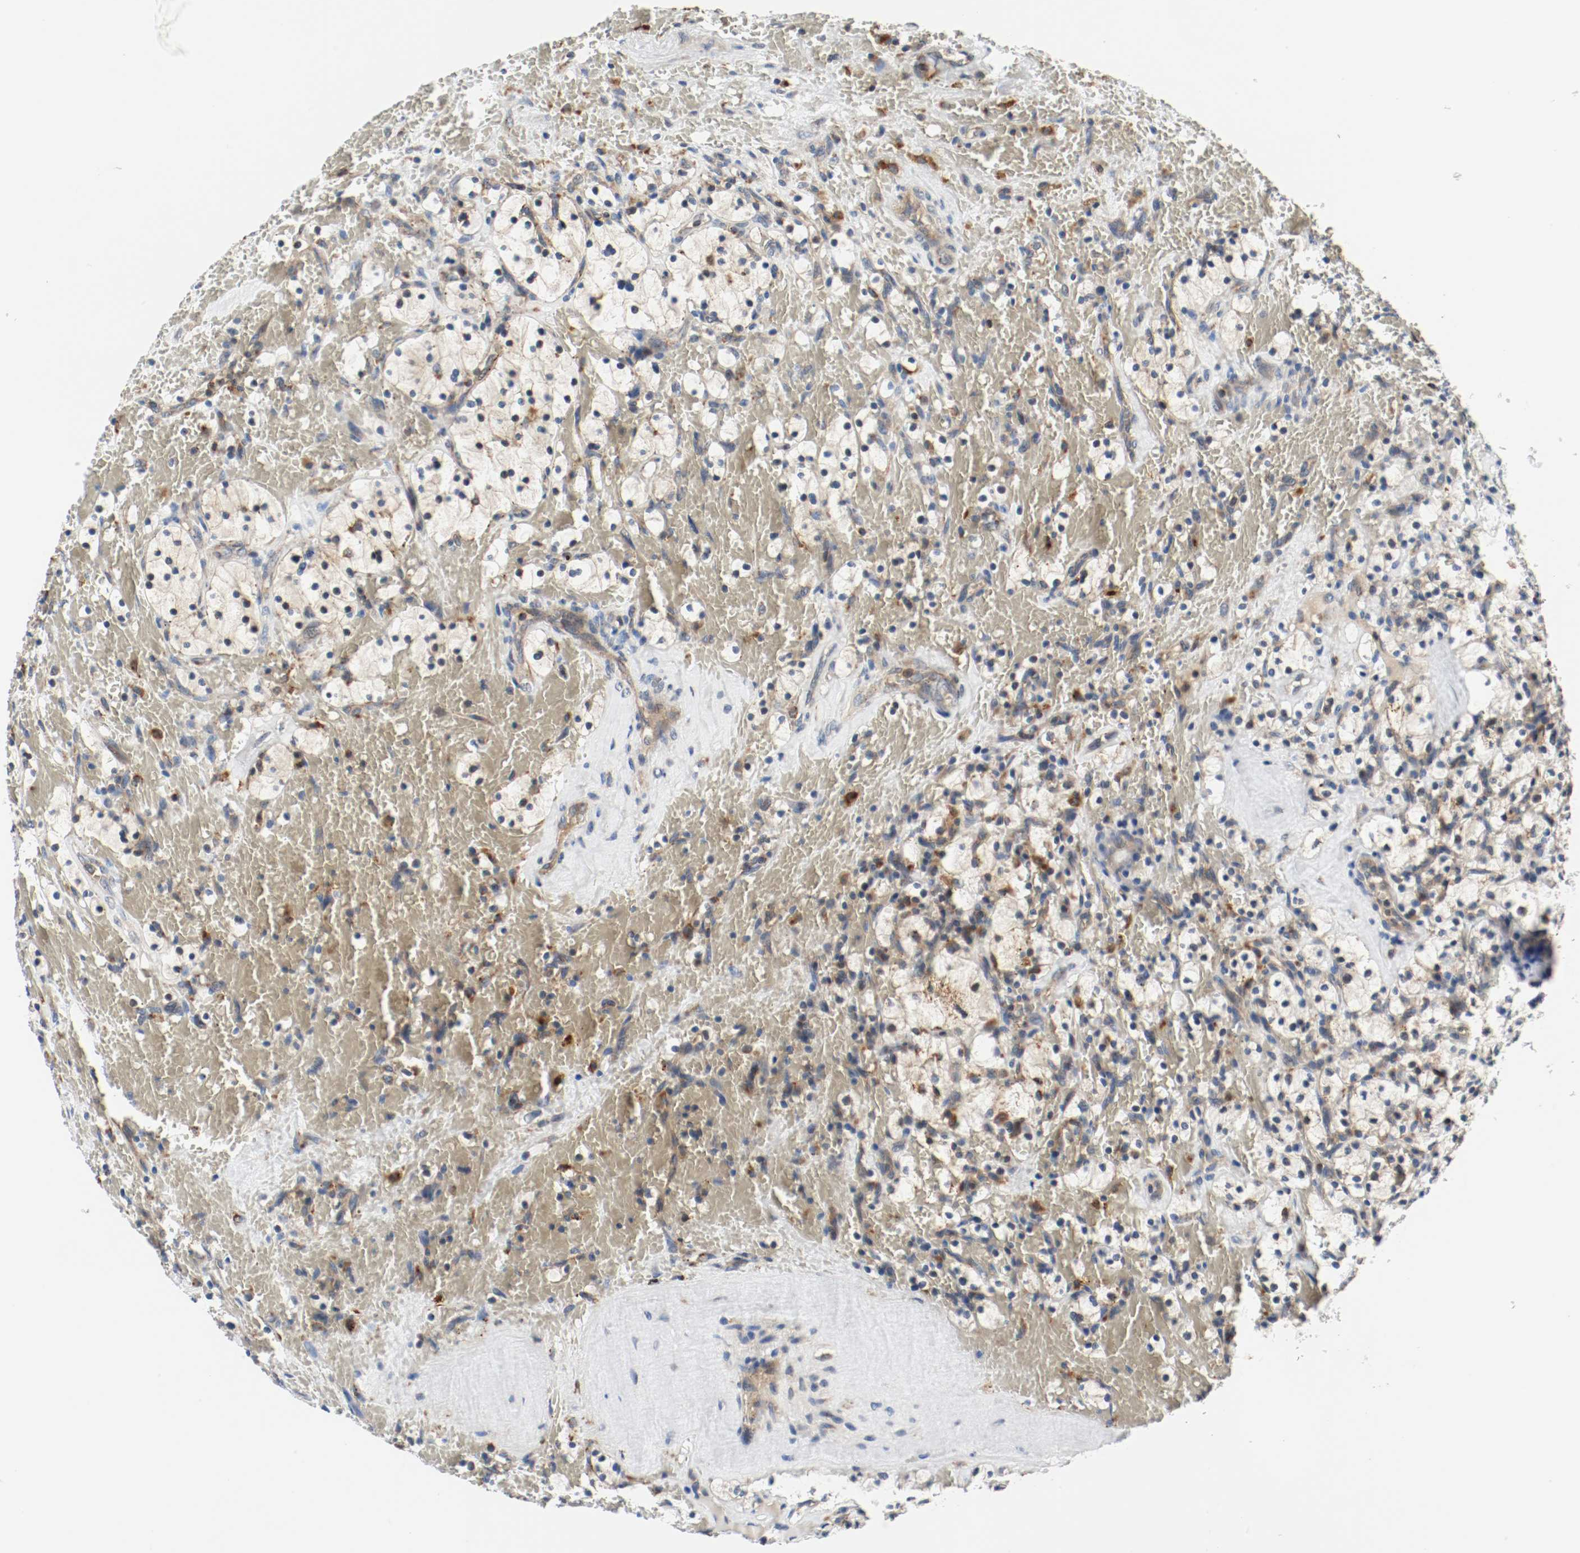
{"staining": {"intensity": "moderate", "quantity": "25%-75%", "location": "cytoplasmic/membranous"}, "tissue": "renal cancer", "cell_type": "Tumor cells", "image_type": "cancer", "snomed": [{"axis": "morphology", "description": "Adenocarcinoma, NOS"}, {"axis": "topography", "description": "Kidney"}], "caption": "Immunohistochemical staining of renal cancer (adenocarcinoma) reveals moderate cytoplasmic/membranous protein staining in about 25%-75% of tumor cells.", "gene": "LAMP2", "patient": {"sex": "female", "age": 83}}